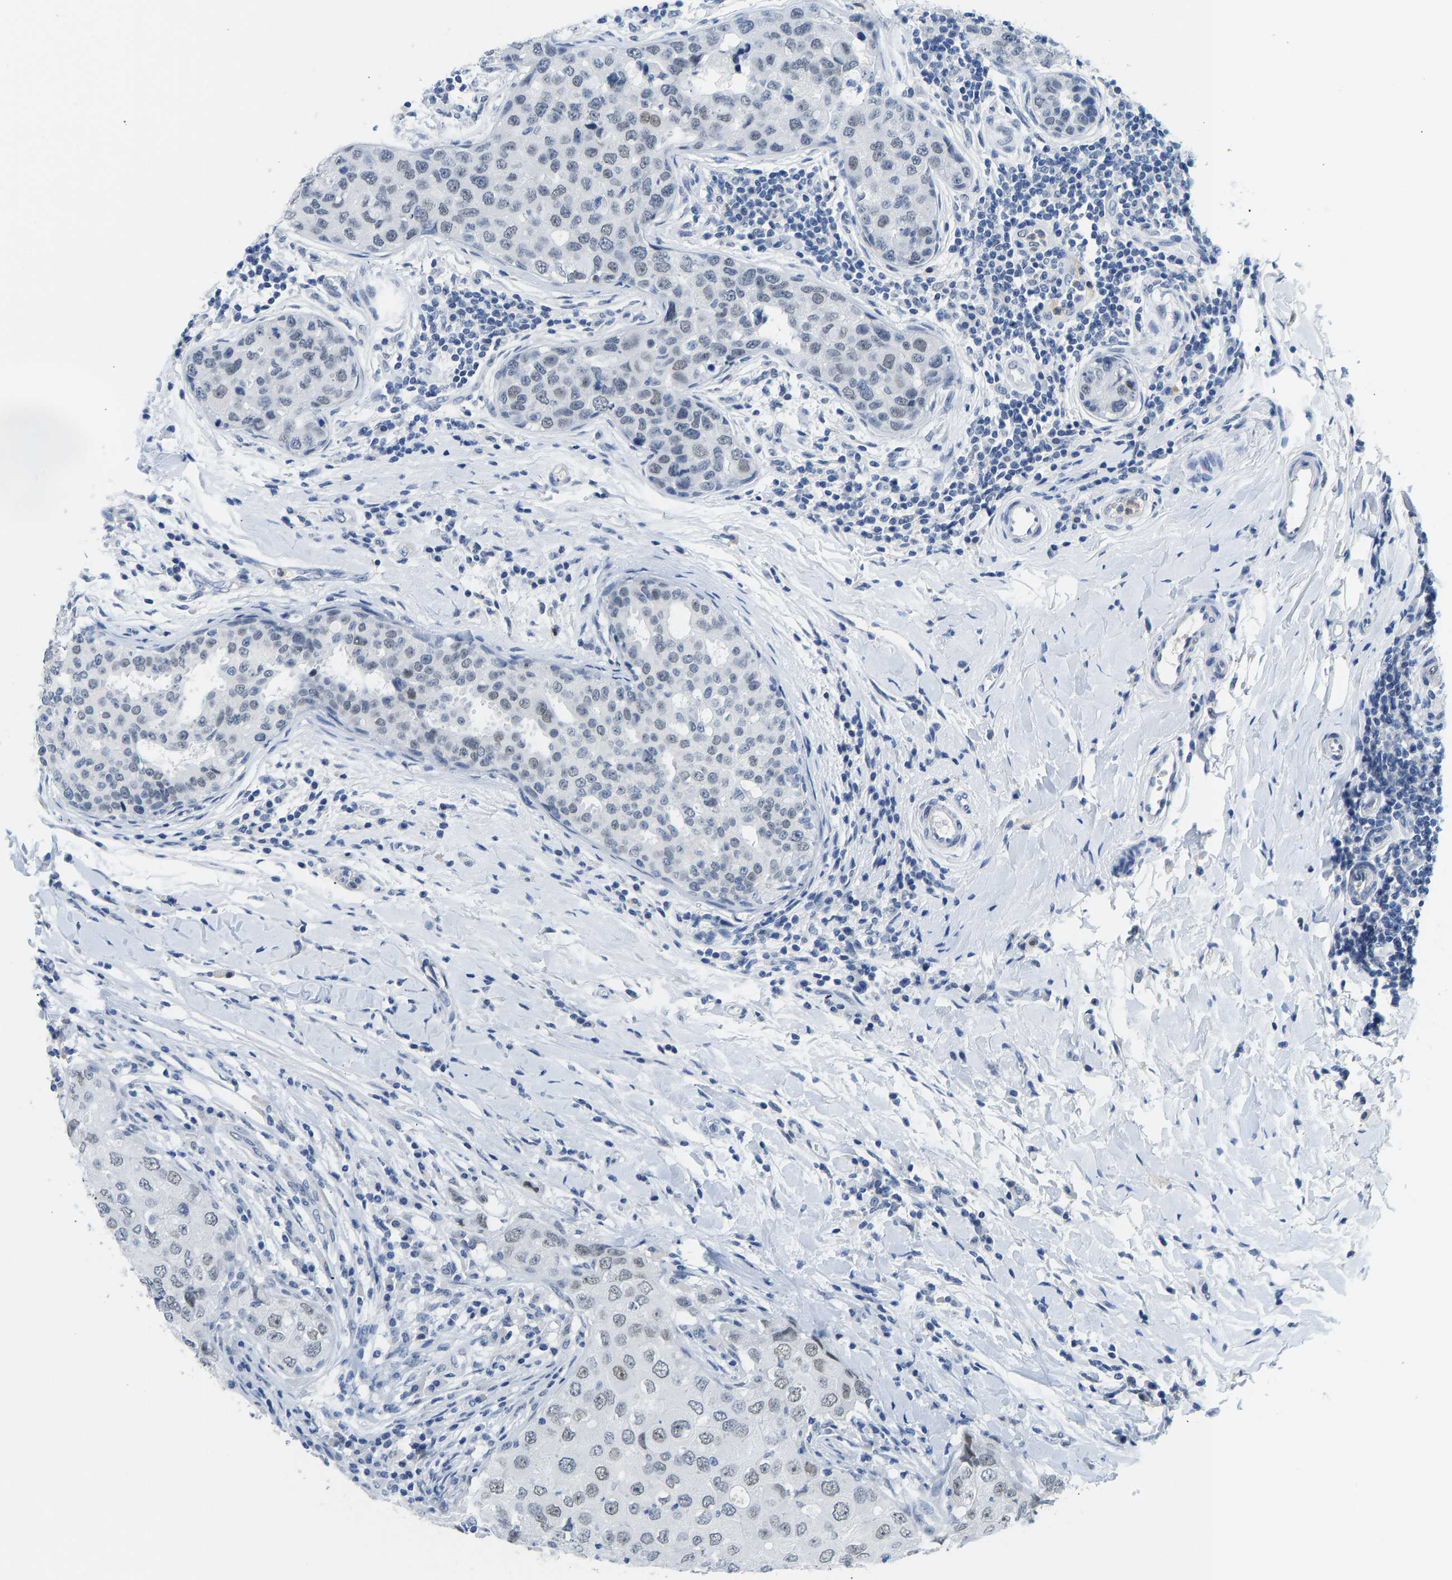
{"staining": {"intensity": "negative", "quantity": "none", "location": "none"}, "tissue": "breast cancer", "cell_type": "Tumor cells", "image_type": "cancer", "snomed": [{"axis": "morphology", "description": "Duct carcinoma"}, {"axis": "topography", "description": "Breast"}], "caption": "The micrograph exhibits no staining of tumor cells in intraductal carcinoma (breast).", "gene": "TXNDC2", "patient": {"sex": "female", "age": 27}}